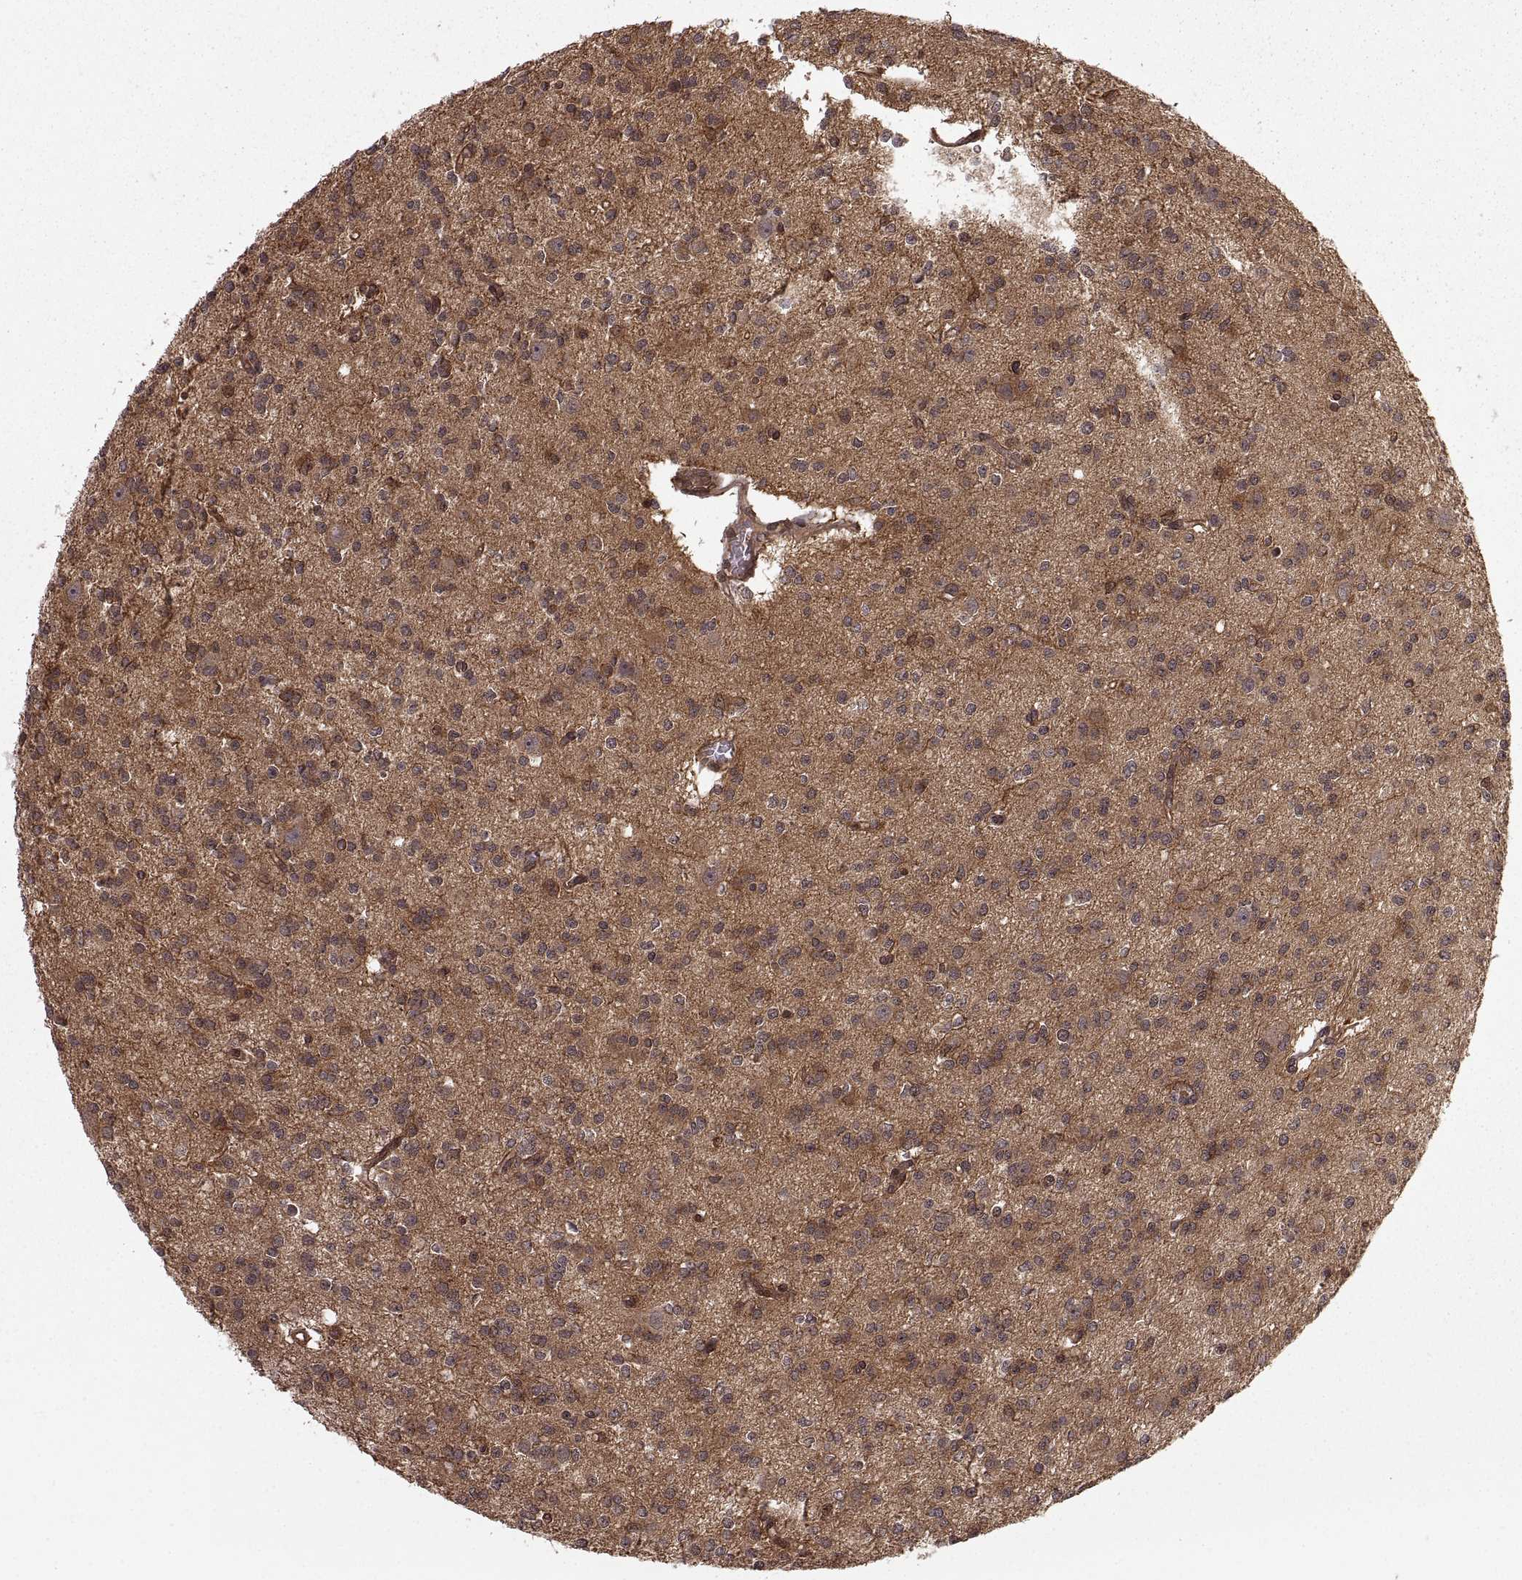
{"staining": {"intensity": "strong", "quantity": ">75%", "location": "cytoplasmic/membranous"}, "tissue": "glioma", "cell_type": "Tumor cells", "image_type": "cancer", "snomed": [{"axis": "morphology", "description": "Glioma, malignant, Low grade"}, {"axis": "topography", "description": "Brain"}], "caption": "Tumor cells demonstrate high levels of strong cytoplasmic/membranous staining in approximately >75% of cells in human malignant glioma (low-grade).", "gene": "DEDD", "patient": {"sex": "male", "age": 27}}